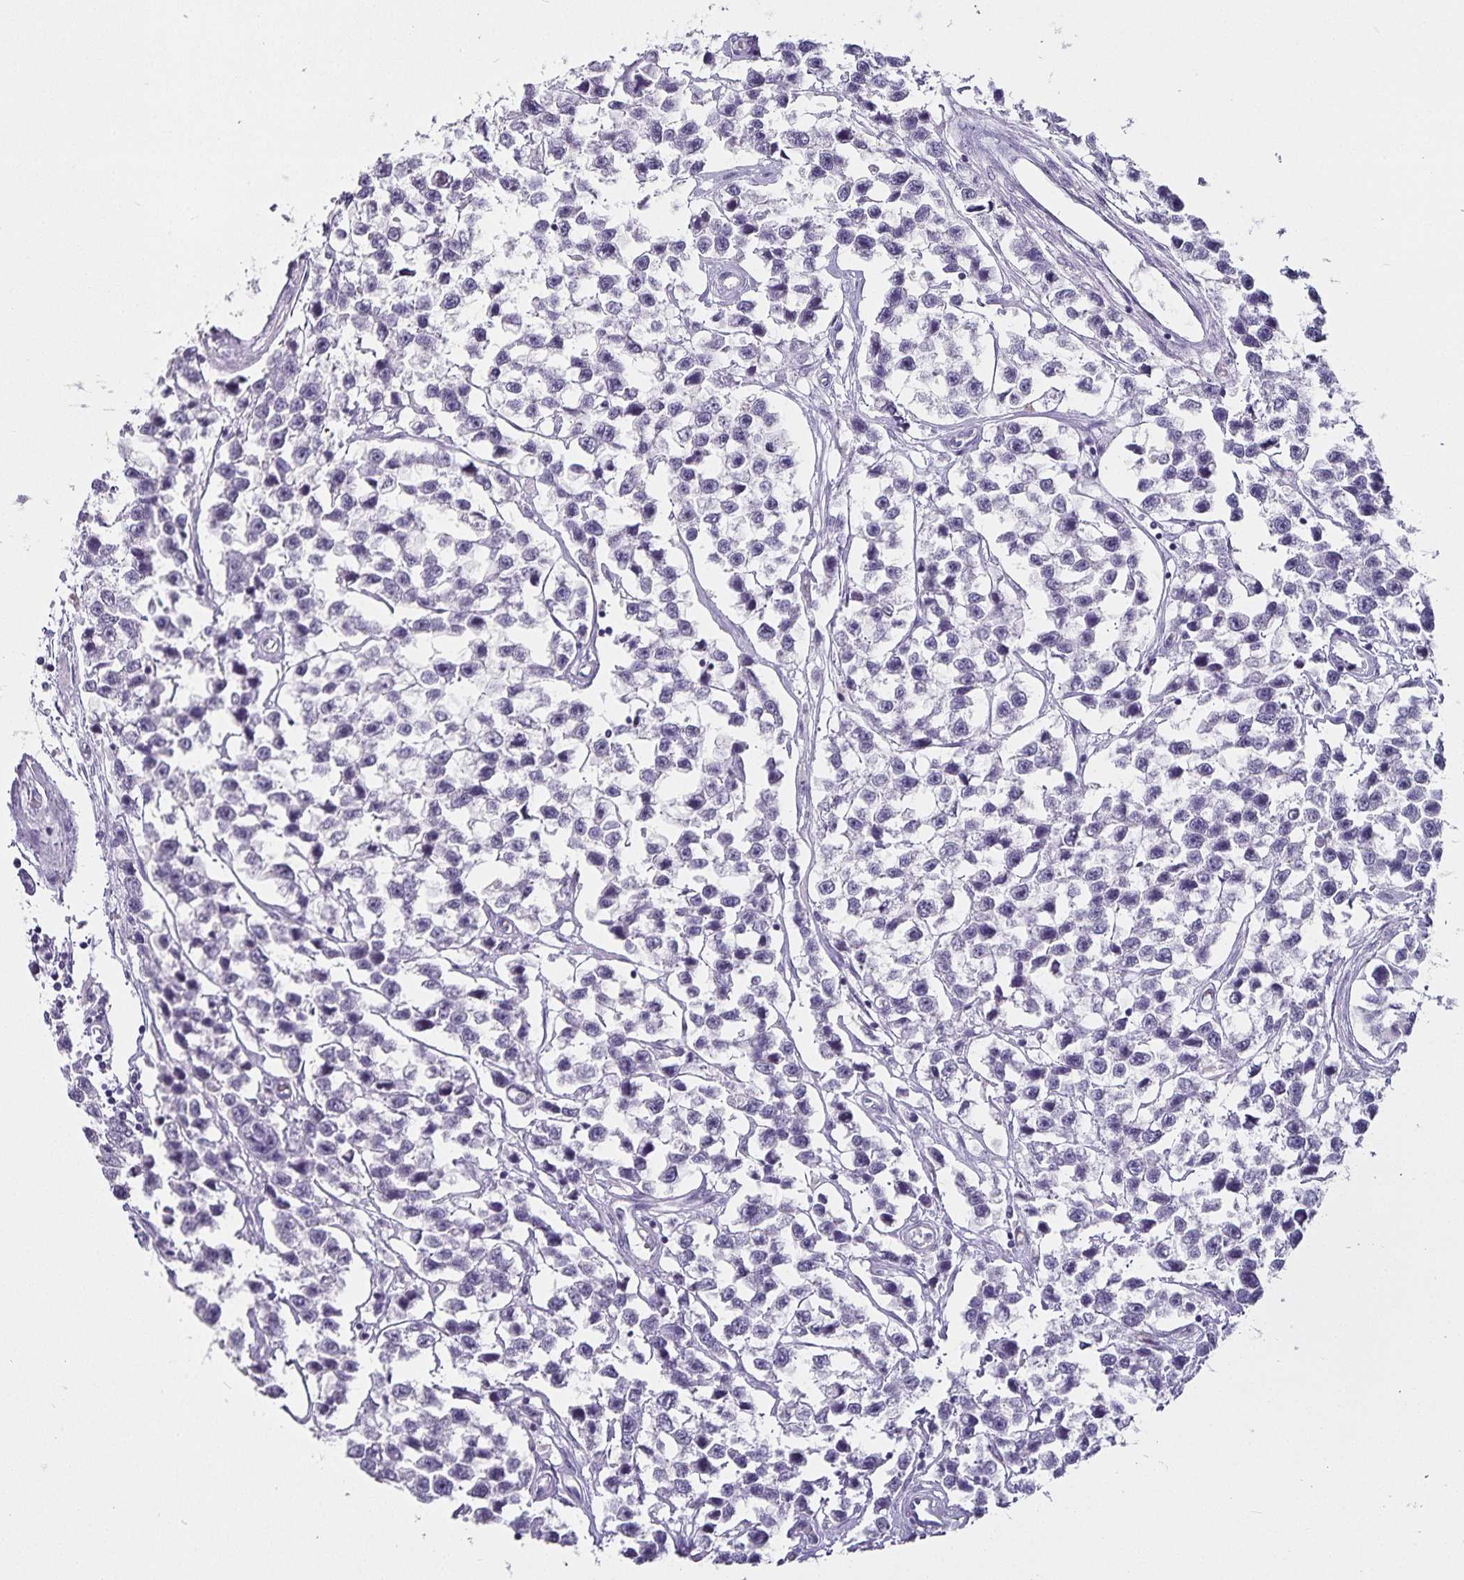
{"staining": {"intensity": "negative", "quantity": "none", "location": "none"}, "tissue": "testis cancer", "cell_type": "Tumor cells", "image_type": "cancer", "snomed": [{"axis": "morphology", "description": "Seminoma, NOS"}, {"axis": "topography", "description": "Testis"}], "caption": "A high-resolution histopathology image shows immunohistochemistry (IHC) staining of testis cancer (seminoma), which displays no significant staining in tumor cells.", "gene": "CA12", "patient": {"sex": "male", "age": 26}}